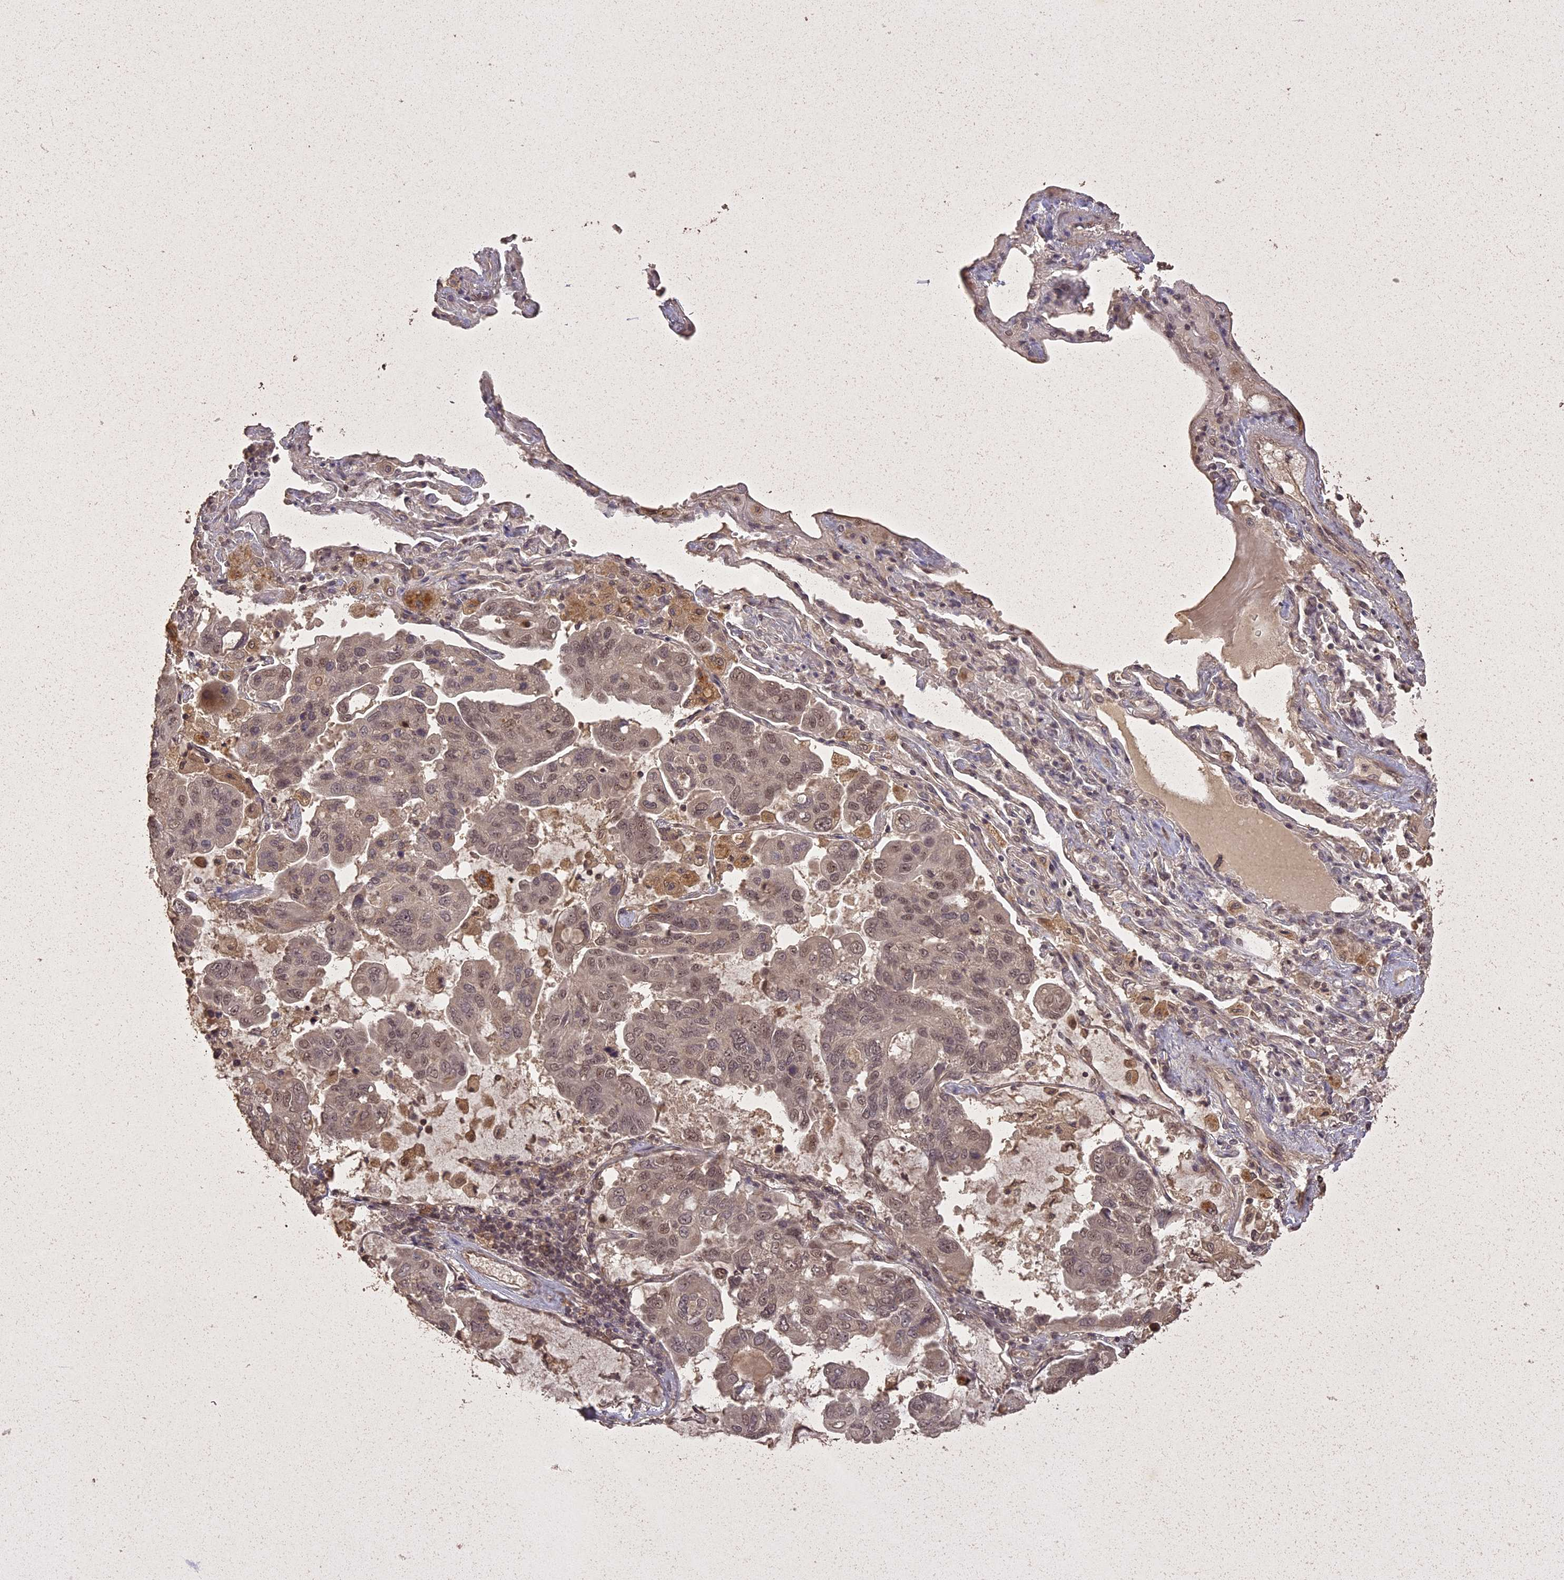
{"staining": {"intensity": "moderate", "quantity": ">75%", "location": "nuclear"}, "tissue": "lung cancer", "cell_type": "Tumor cells", "image_type": "cancer", "snomed": [{"axis": "morphology", "description": "Adenocarcinoma, NOS"}, {"axis": "topography", "description": "Lung"}], "caption": "Adenocarcinoma (lung) stained with immunohistochemistry displays moderate nuclear positivity in about >75% of tumor cells. (DAB IHC with brightfield microscopy, high magnification).", "gene": "LIN37", "patient": {"sex": "male", "age": 64}}